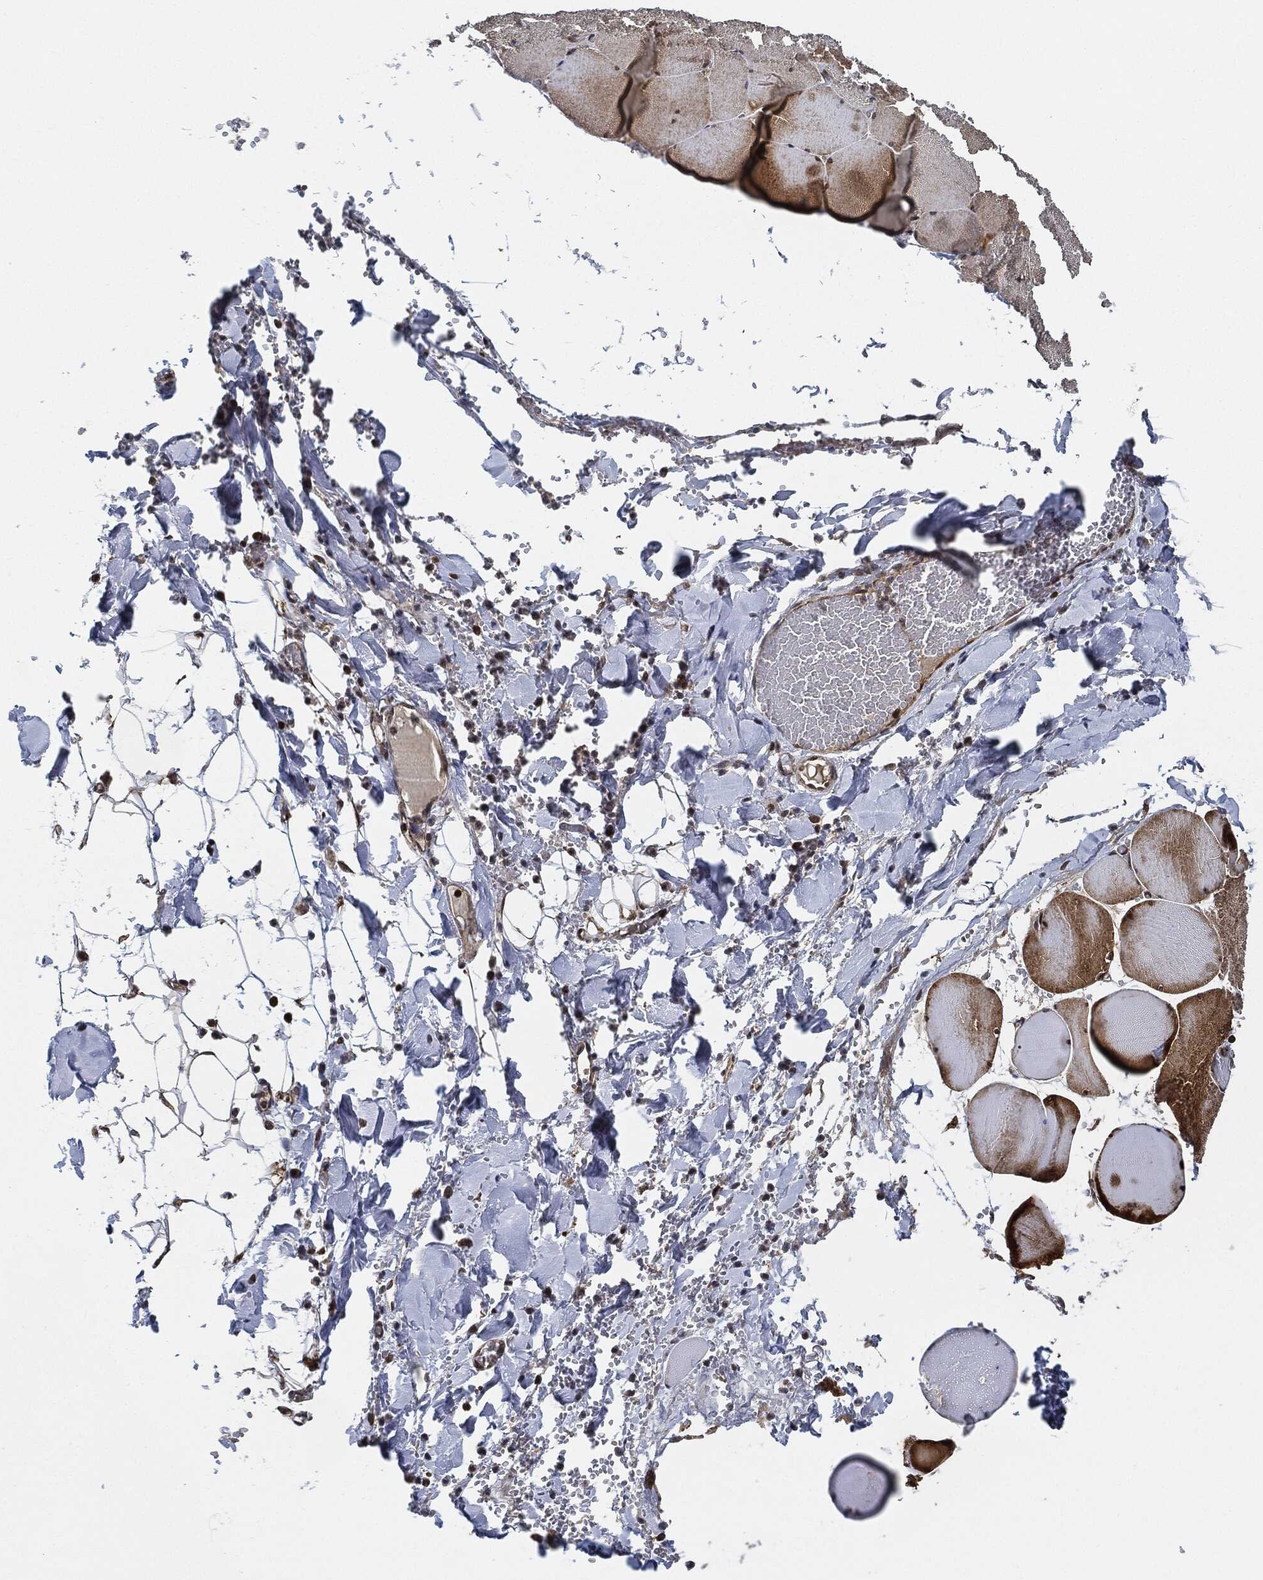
{"staining": {"intensity": "moderate", "quantity": ">75%", "location": "cytoplasmic/membranous"}, "tissue": "skeletal muscle", "cell_type": "Myocytes", "image_type": "normal", "snomed": [{"axis": "morphology", "description": "Normal tissue, NOS"}, {"axis": "morphology", "description": "Malignant melanoma, Metastatic site"}, {"axis": "topography", "description": "Skeletal muscle"}], "caption": "Brown immunohistochemical staining in unremarkable human skeletal muscle demonstrates moderate cytoplasmic/membranous expression in about >75% of myocytes.", "gene": "RNASEL", "patient": {"sex": "male", "age": 50}}